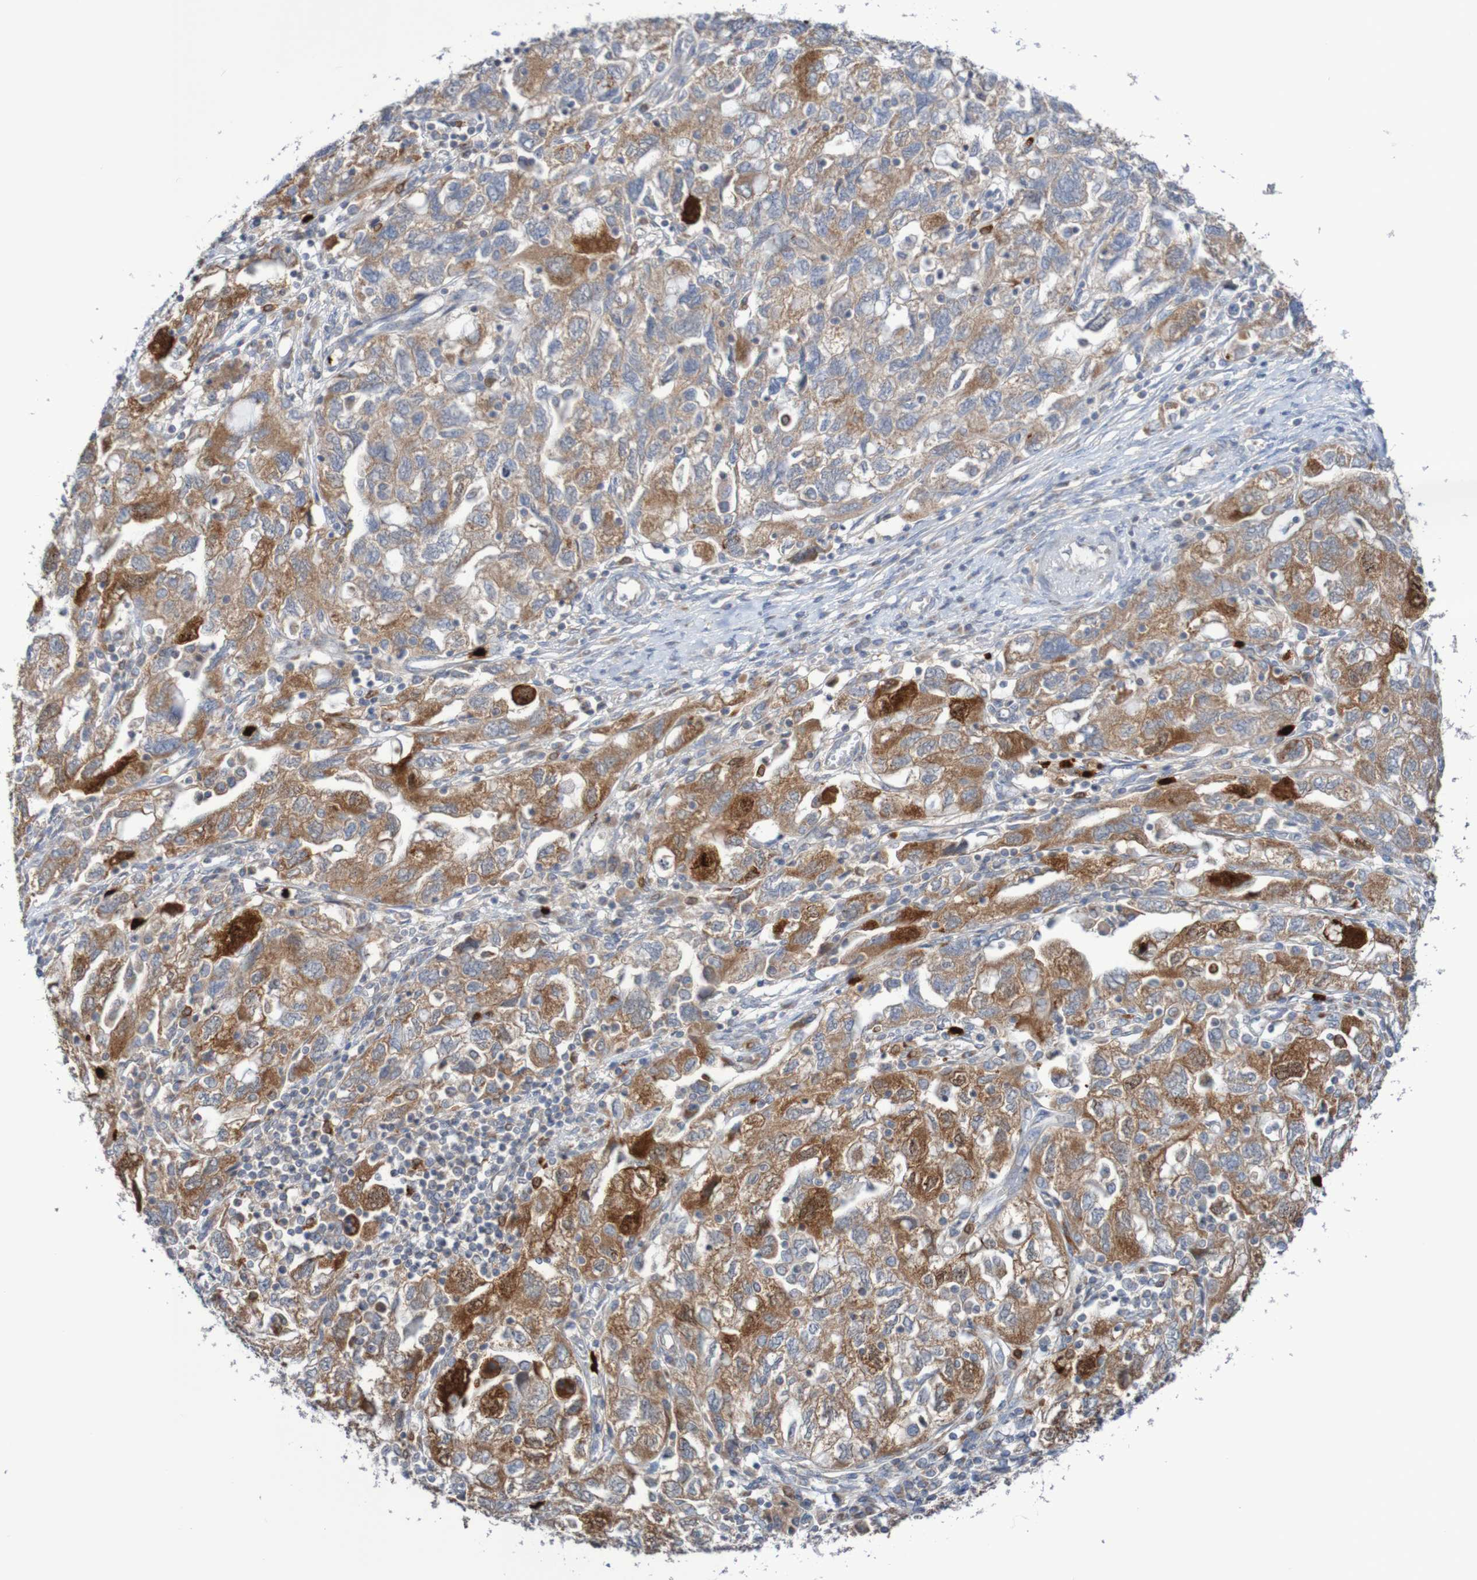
{"staining": {"intensity": "moderate", "quantity": ">75%", "location": "cytoplasmic/membranous,nuclear"}, "tissue": "ovarian cancer", "cell_type": "Tumor cells", "image_type": "cancer", "snomed": [{"axis": "morphology", "description": "Carcinoma, NOS"}, {"axis": "morphology", "description": "Cystadenocarcinoma, serous, NOS"}, {"axis": "topography", "description": "Ovary"}], "caption": "A histopathology image showing moderate cytoplasmic/membranous and nuclear expression in about >75% of tumor cells in ovarian serous cystadenocarcinoma, as visualized by brown immunohistochemical staining.", "gene": "PARP4", "patient": {"sex": "female", "age": 69}}